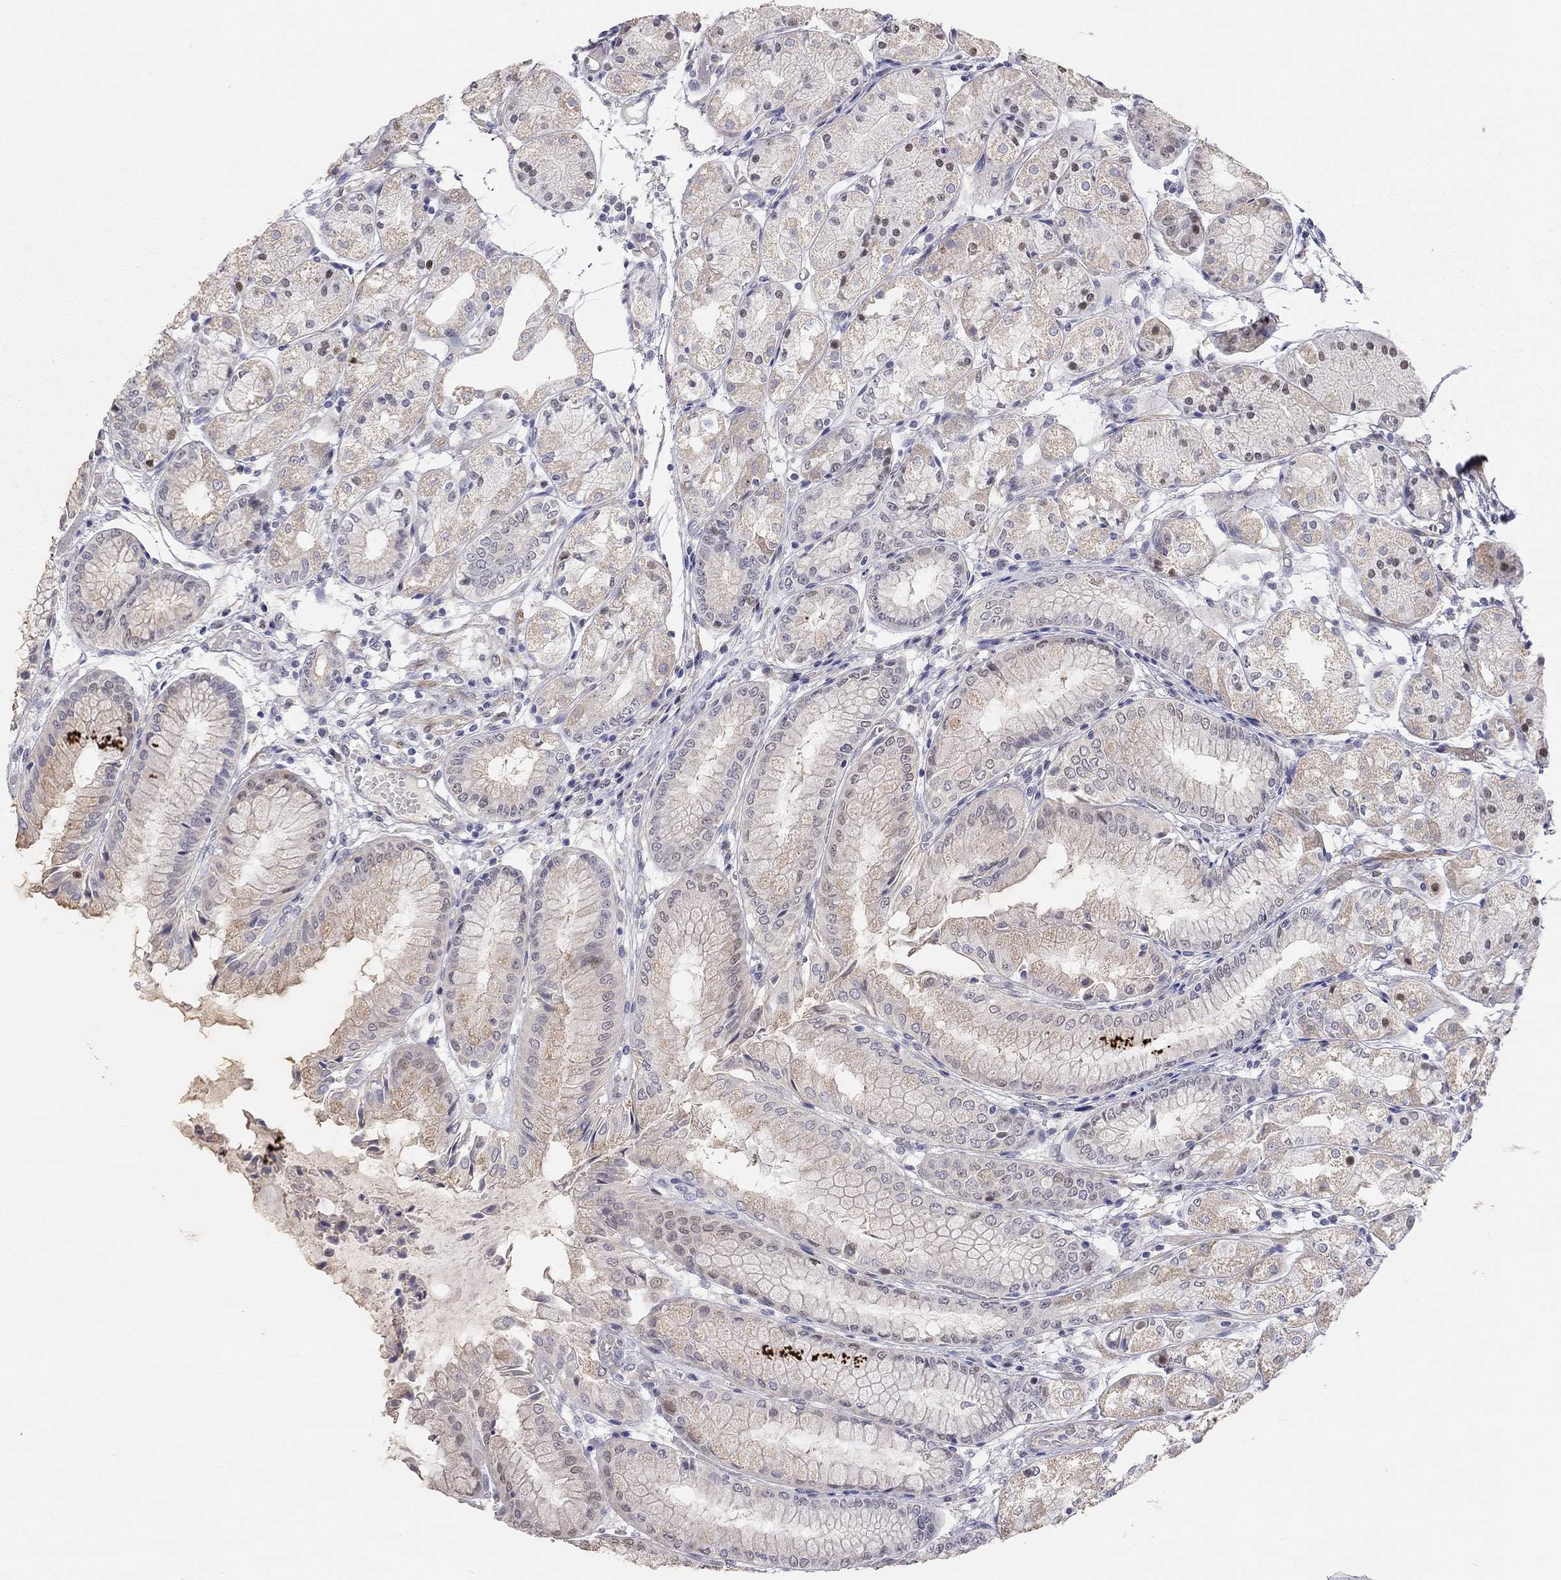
{"staining": {"intensity": "weak", "quantity": "<25%", "location": "cytoplasmic/membranous"}, "tissue": "stomach", "cell_type": "Glandular cells", "image_type": "normal", "snomed": [{"axis": "morphology", "description": "Normal tissue, NOS"}, {"axis": "topography", "description": "Stomach, upper"}], "caption": "Glandular cells are negative for brown protein staining in normal stomach. (Stains: DAB IHC with hematoxylin counter stain, Microscopy: brightfield microscopy at high magnification).", "gene": "PAPSS2", "patient": {"sex": "male", "age": 72}}